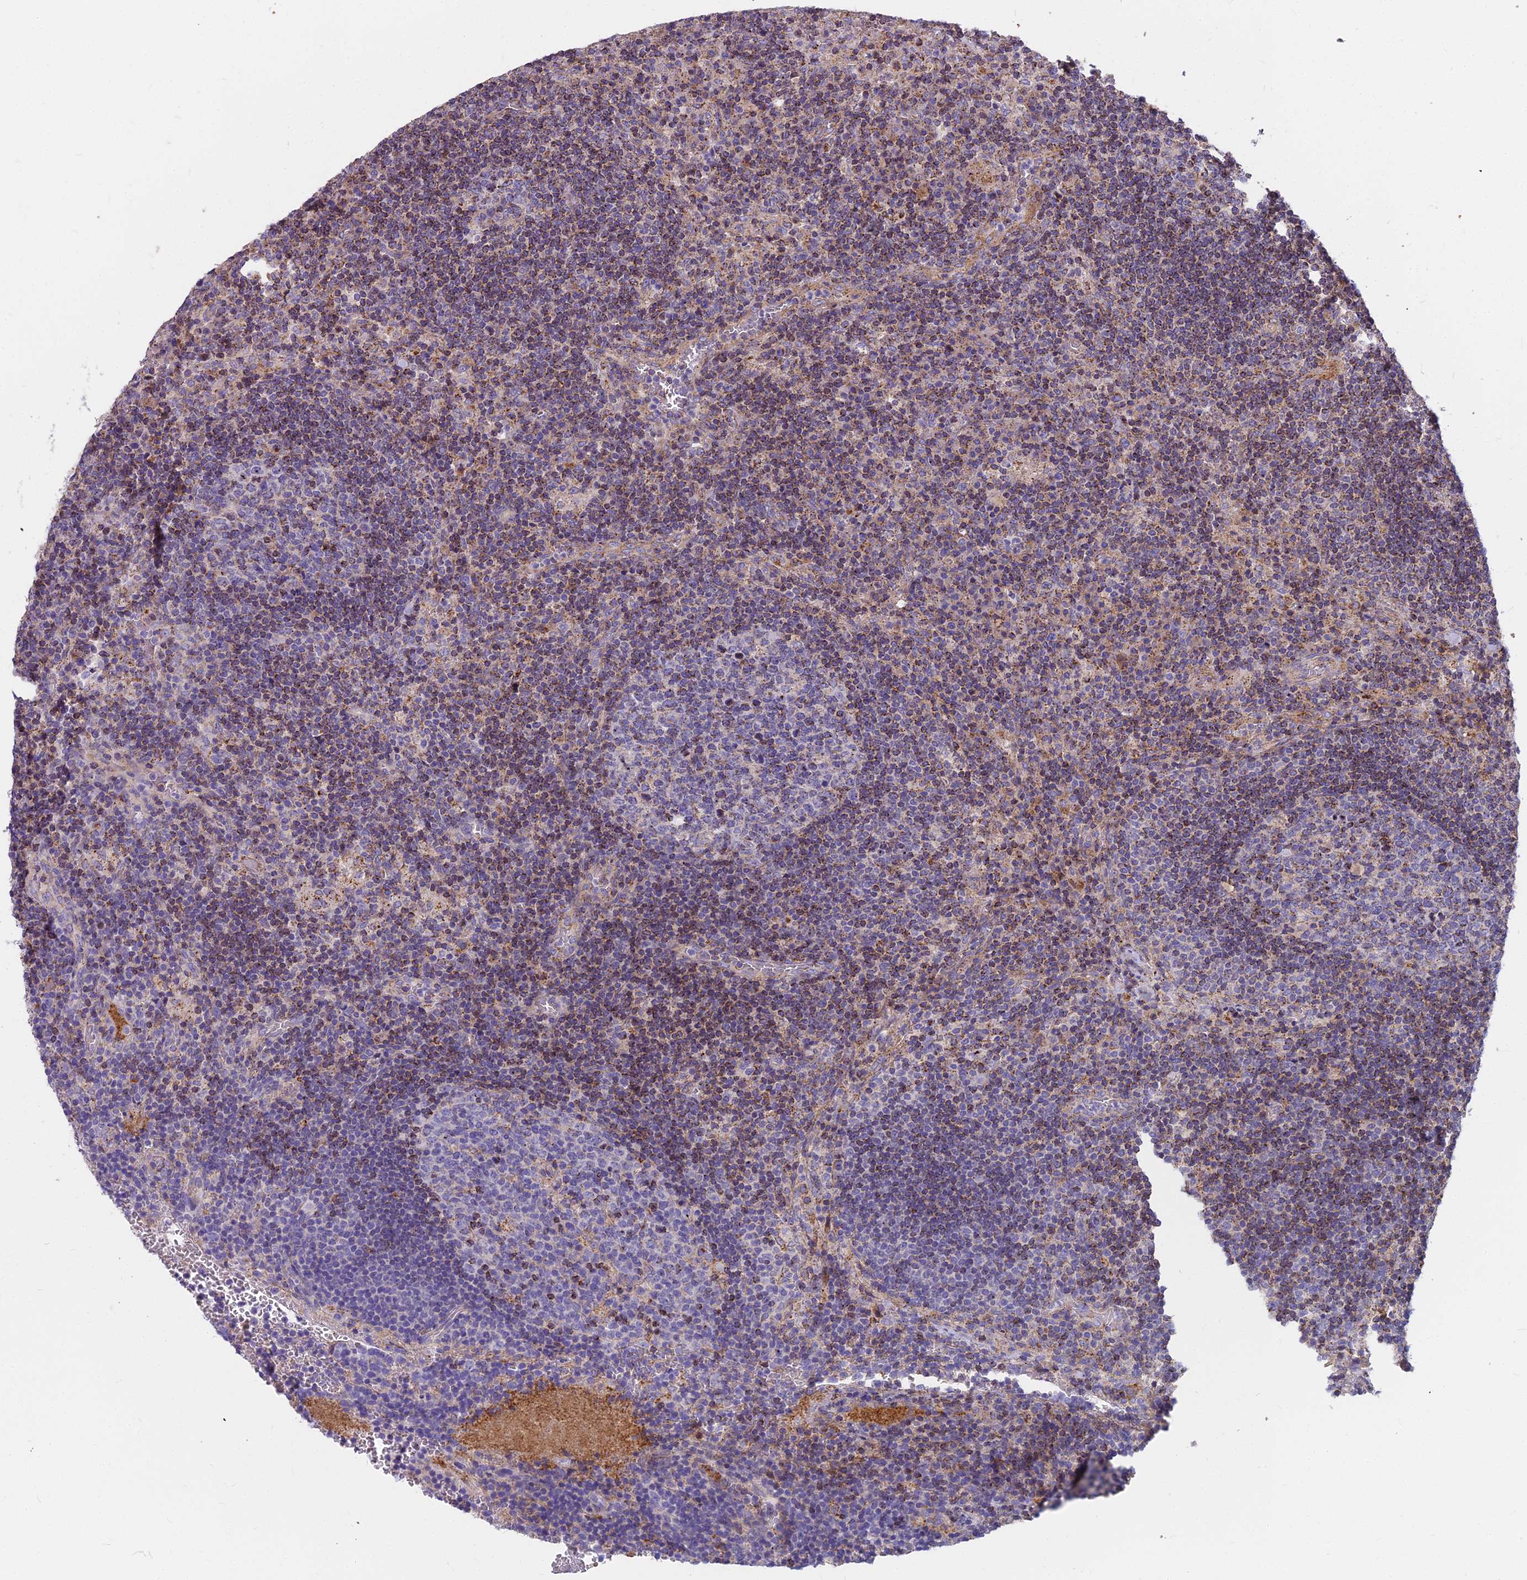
{"staining": {"intensity": "moderate", "quantity": "25%-75%", "location": "cytoplasmic/membranous"}, "tissue": "lymph node", "cell_type": "Germinal center cells", "image_type": "normal", "snomed": [{"axis": "morphology", "description": "Normal tissue, NOS"}, {"axis": "topography", "description": "Lymph node"}], "caption": "Lymph node stained for a protein exhibits moderate cytoplasmic/membranous positivity in germinal center cells. Immunohistochemistry (ihc) stains the protein in brown and the nuclei are stained blue.", "gene": "FRMPD1", "patient": {"sex": "male", "age": 58}}